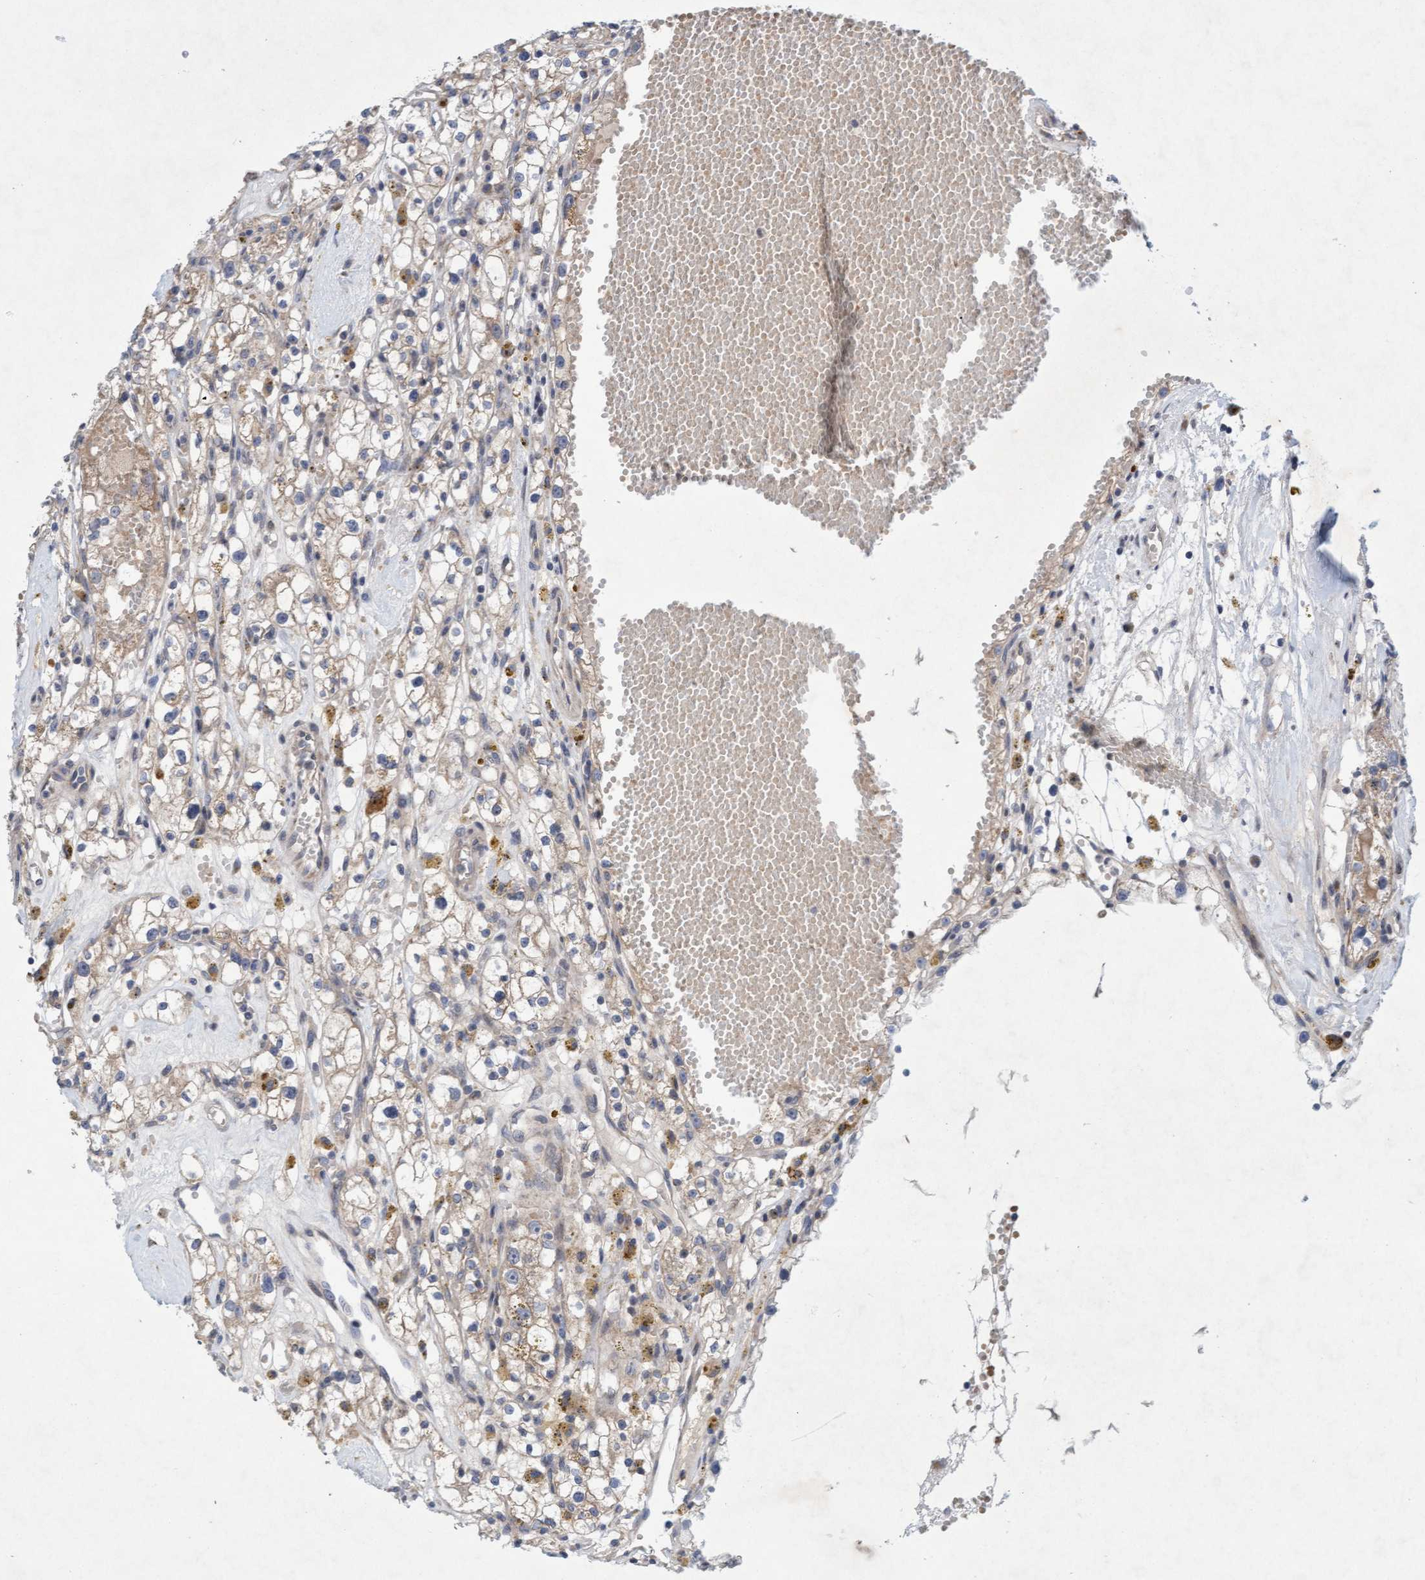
{"staining": {"intensity": "weak", "quantity": "<25%", "location": "cytoplasmic/membranous"}, "tissue": "renal cancer", "cell_type": "Tumor cells", "image_type": "cancer", "snomed": [{"axis": "morphology", "description": "Adenocarcinoma, NOS"}, {"axis": "topography", "description": "Kidney"}], "caption": "High power microscopy photomicrograph of an IHC image of renal cancer, revealing no significant staining in tumor cells. The staining is performed using DAB brown chromogen with nuclei counter-stained in using hematoxylin.", "gene": "DDHD2", "patient": {"sex": "male", "age": 56}}